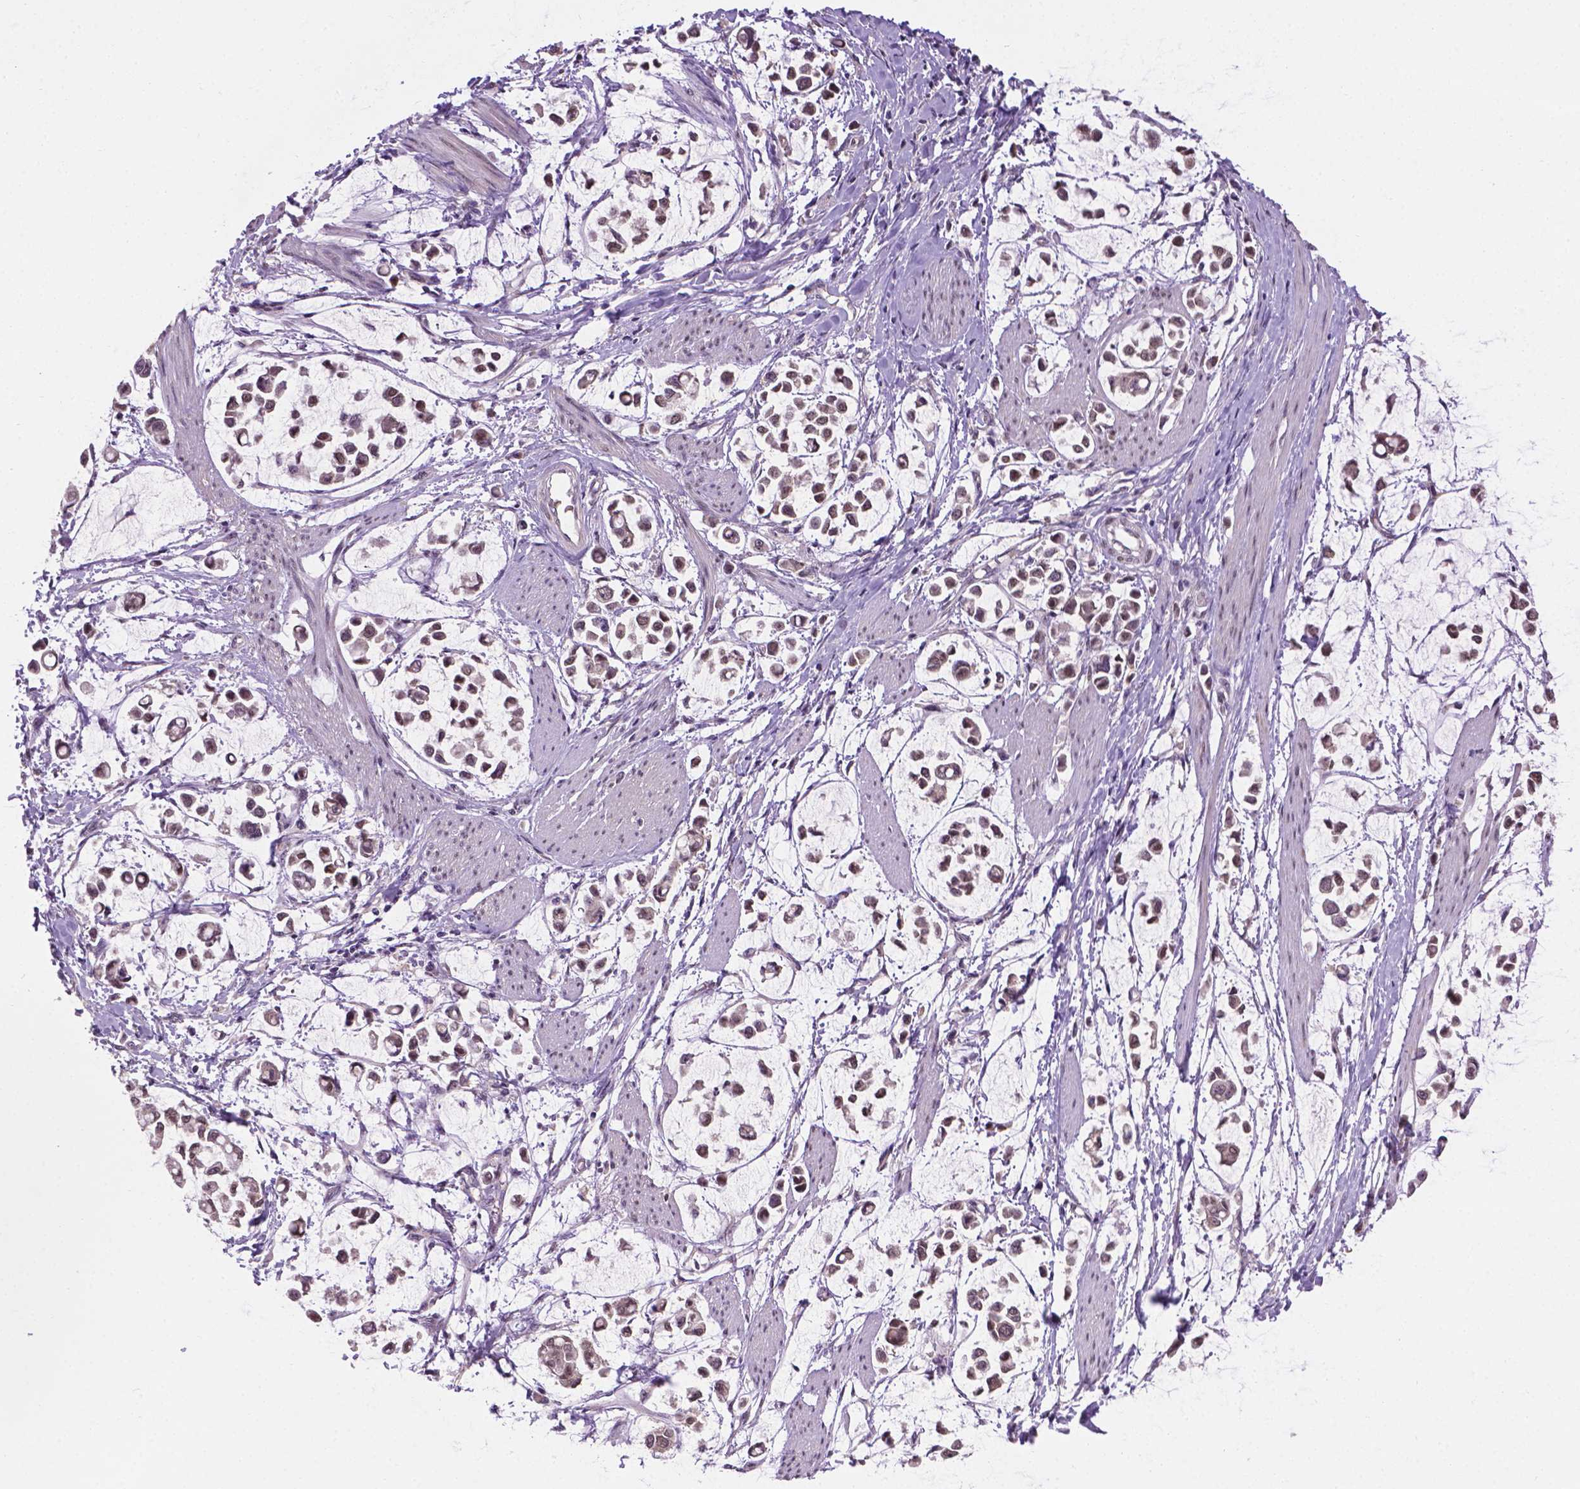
{"staining": {"intensity": "moderate", "quantity": ">75%", "location": "nuclear"}, "tissue": "stomach cancer", "cell_type": "Tumor cells", "image_type": "cancer", "snomed": [{"axis": "morphology", "description": "Adenocarcinoma, NOS"}, {"axis": "topography", "description": "Stomach"}], "caption": "DAB (3,3'-diaminobenzidine) immunohistochemical staining of adenocarcinoma (stomach) displays moderate nuclear protein expression in about >75% of tumor cells. (DAB (3,3'-diaminobenzidine) IHC, brown staining for protein, blue staining for nuclei).", "gene": "IRF6", "patient": {"sex": "male", "age": 82}}